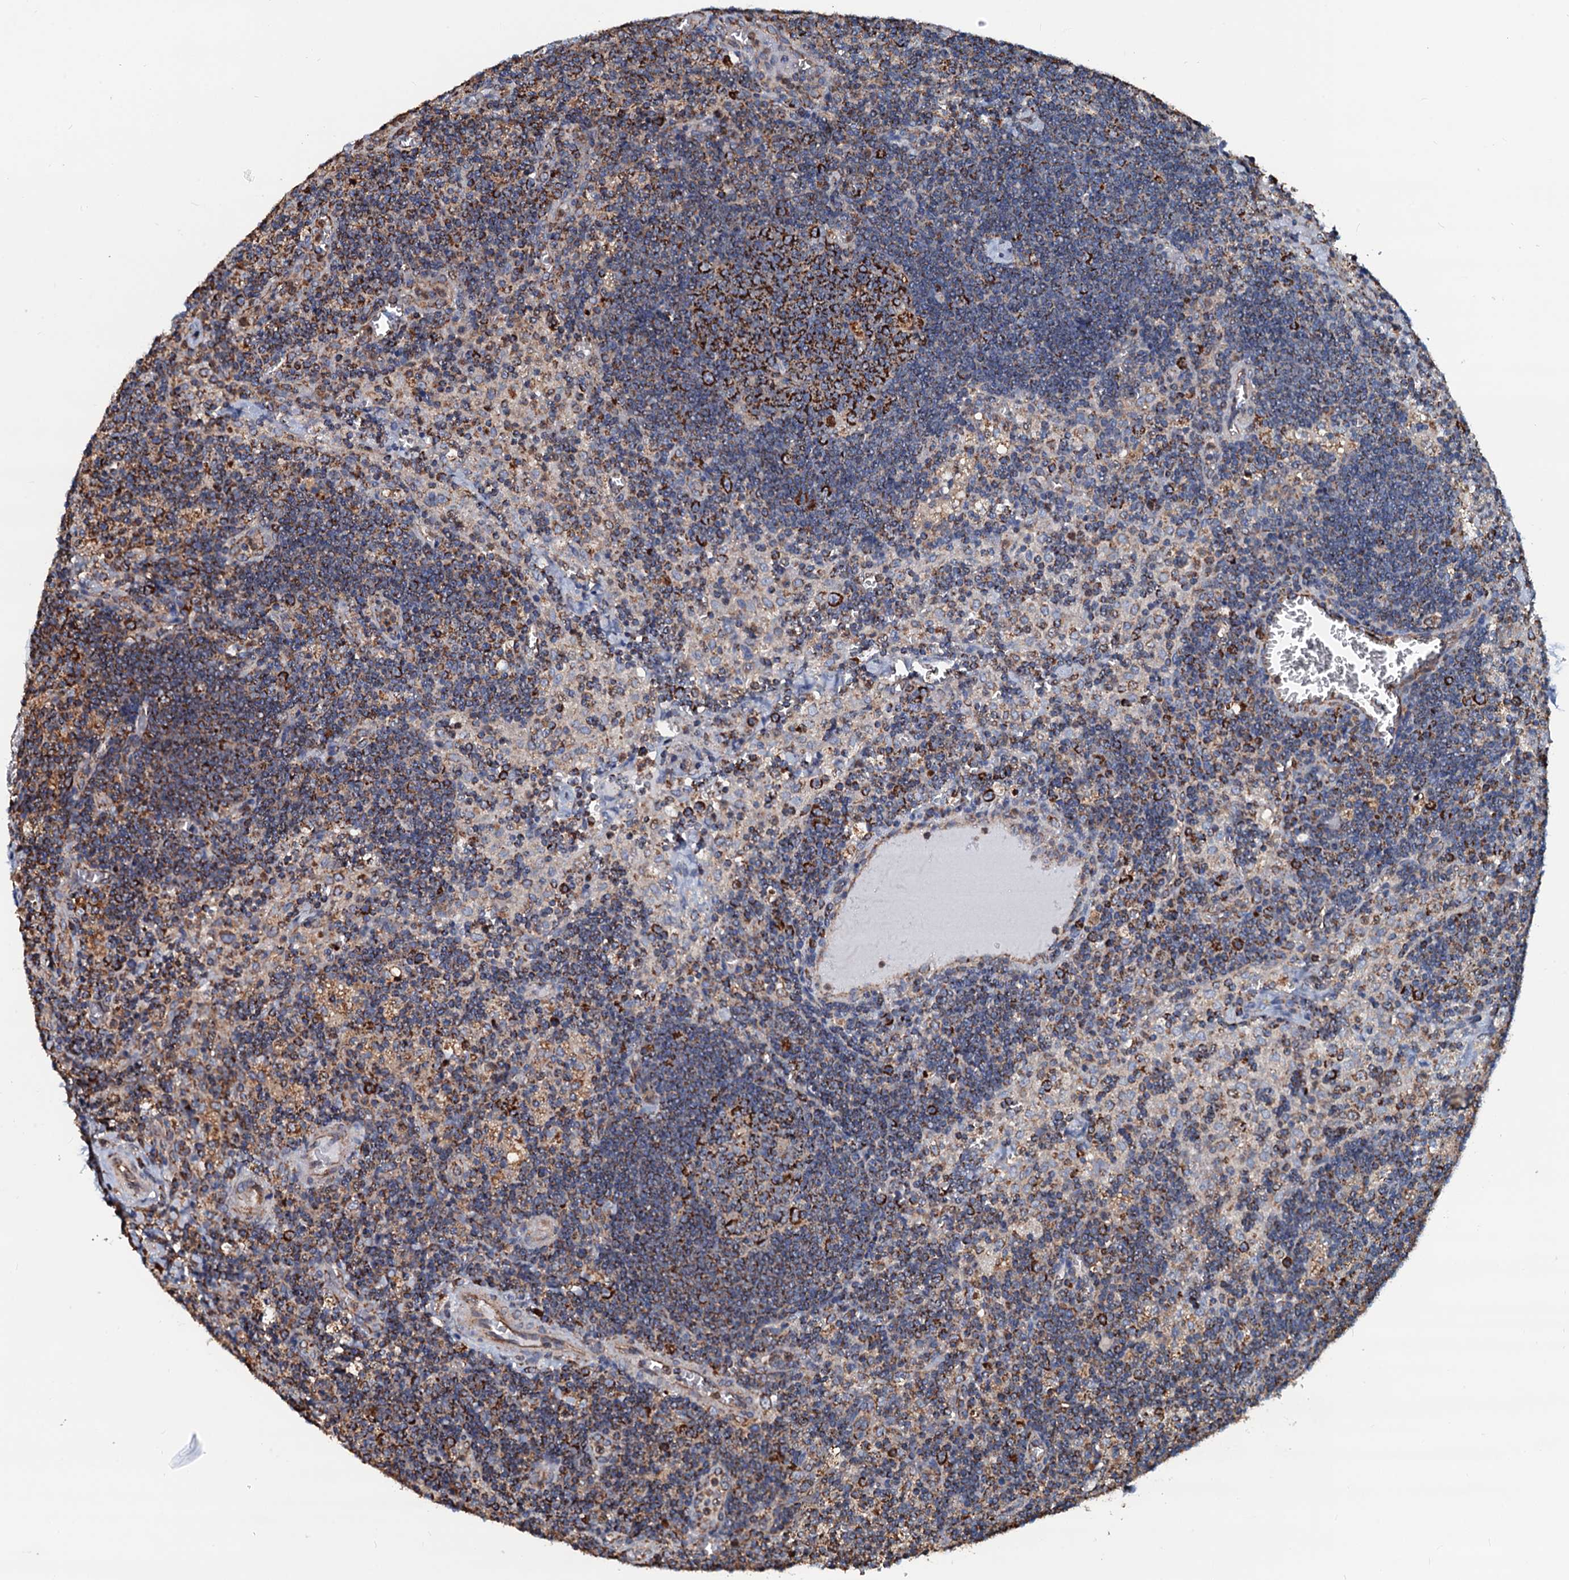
{"staining": {"intensity": "strong", "quantity": "25%-75%", "location": "cytoplasmic/membranous"}, "tissue": "lymph node", "cell_type": "Germinal center cells", "image_type": "normal", "snomed": [{"axis": "morphology", "description": "Normal tissue, NOS"}, {"axis": "topography", "description": "Lymph node"}], "caption": "Lymph node stained for a protein (brown) demonstrates strong cytoplasmic/membranous positive positivity in approximately 25%-75% of germinal center cells.", "gene": "AAGAB", "patient": {"sex": "male", "age": 58}}